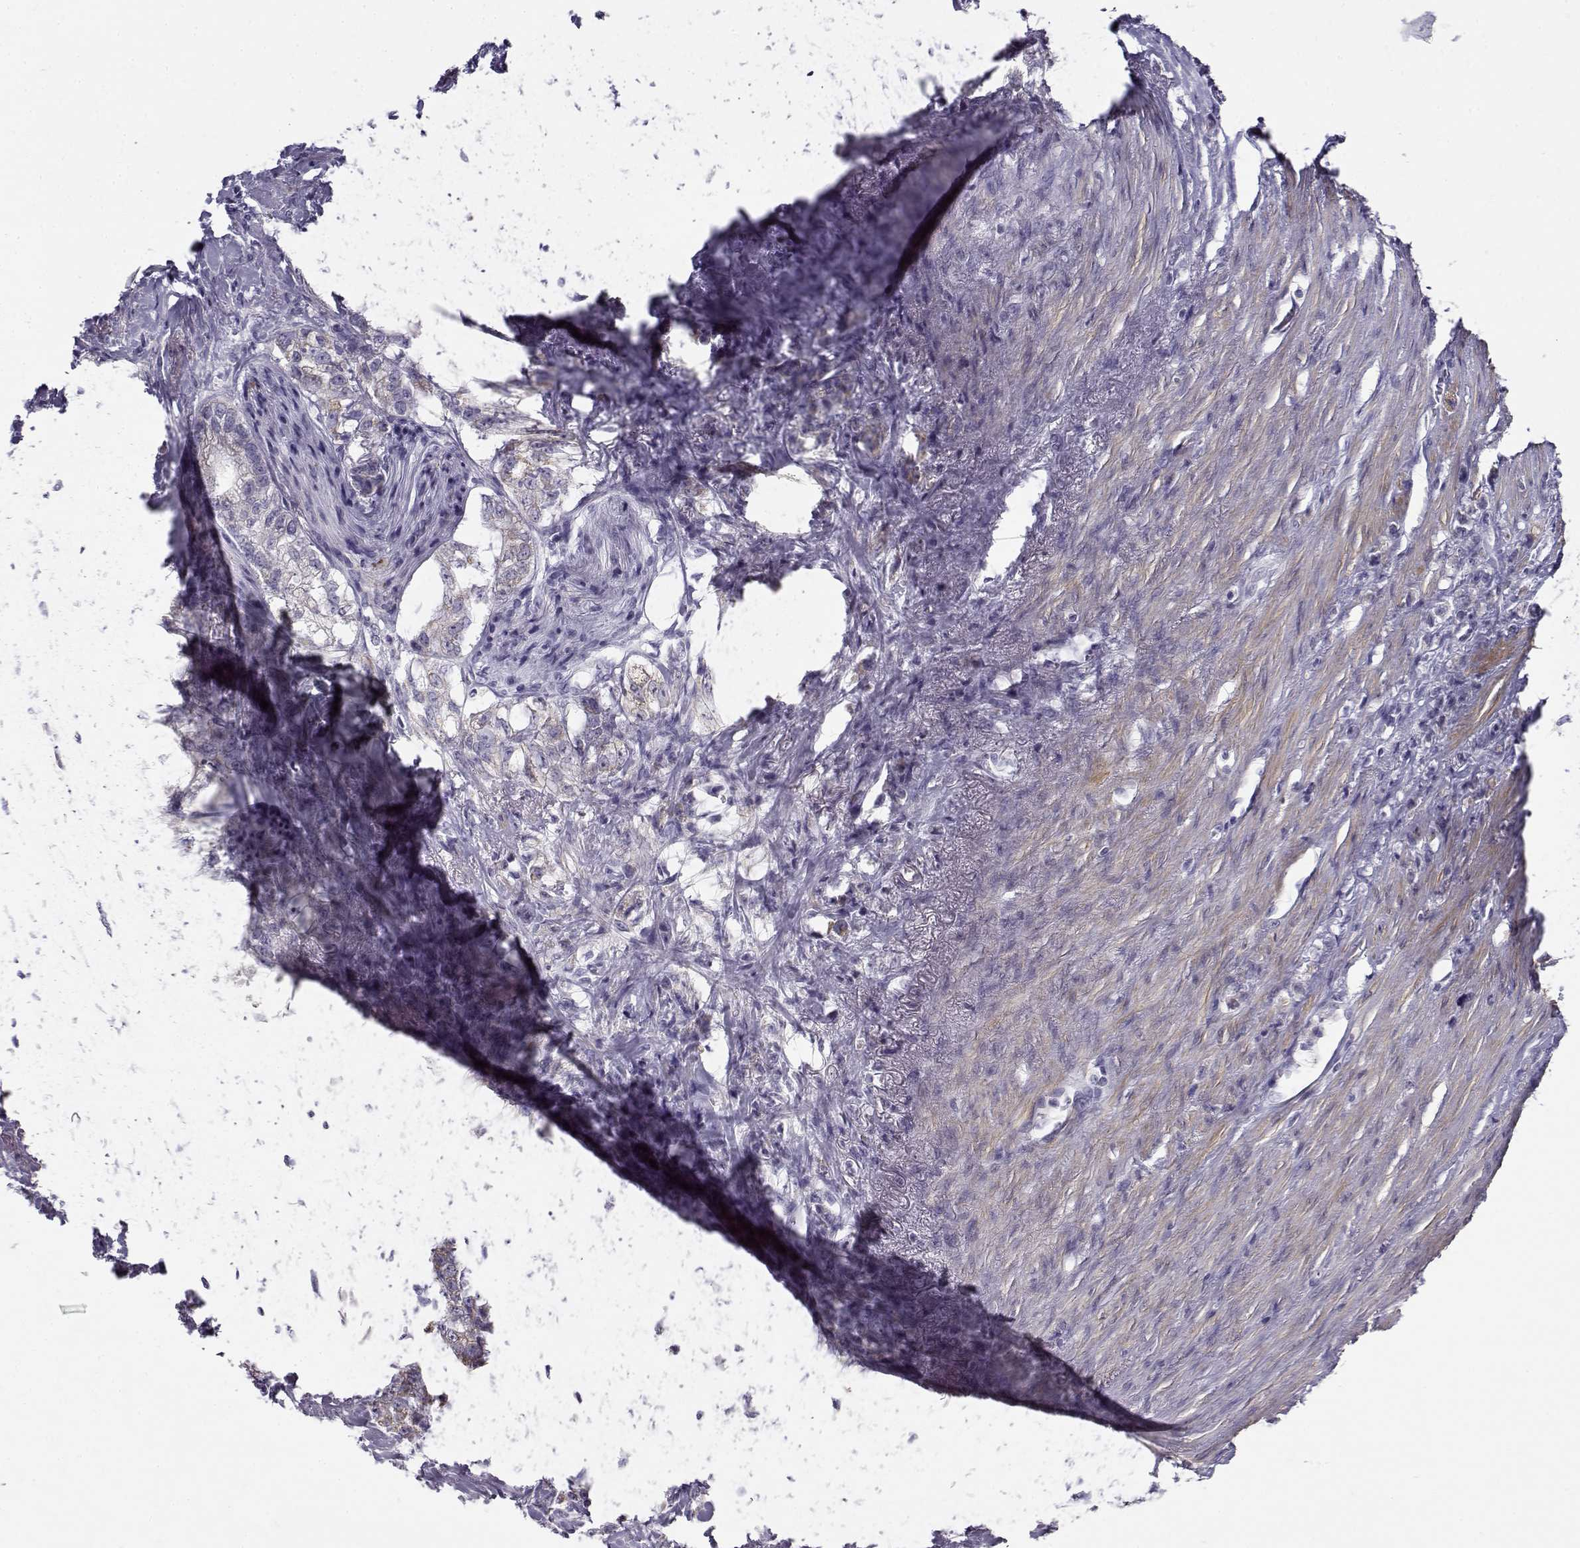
{"staining": {"intensity": "weak", "quantity": "<25%", "location": "cytoplasmic/membranous"}, "tissue": "stomach cancer", "cell_type": "Tumor cells", "image_type": "cancer", "snomed": [{"axis": "morphology", "description": "Adenocarcinoma, NOS"}, {"axis": "topography", "description": "Stomach, lower"}], "caption": "The photomicrograph demonstrates no significant staining in tumor cells of adenocarcinoma (stomach).", "gene": "CREB3L3", "patient": {"sex": "male", "age": 88}}